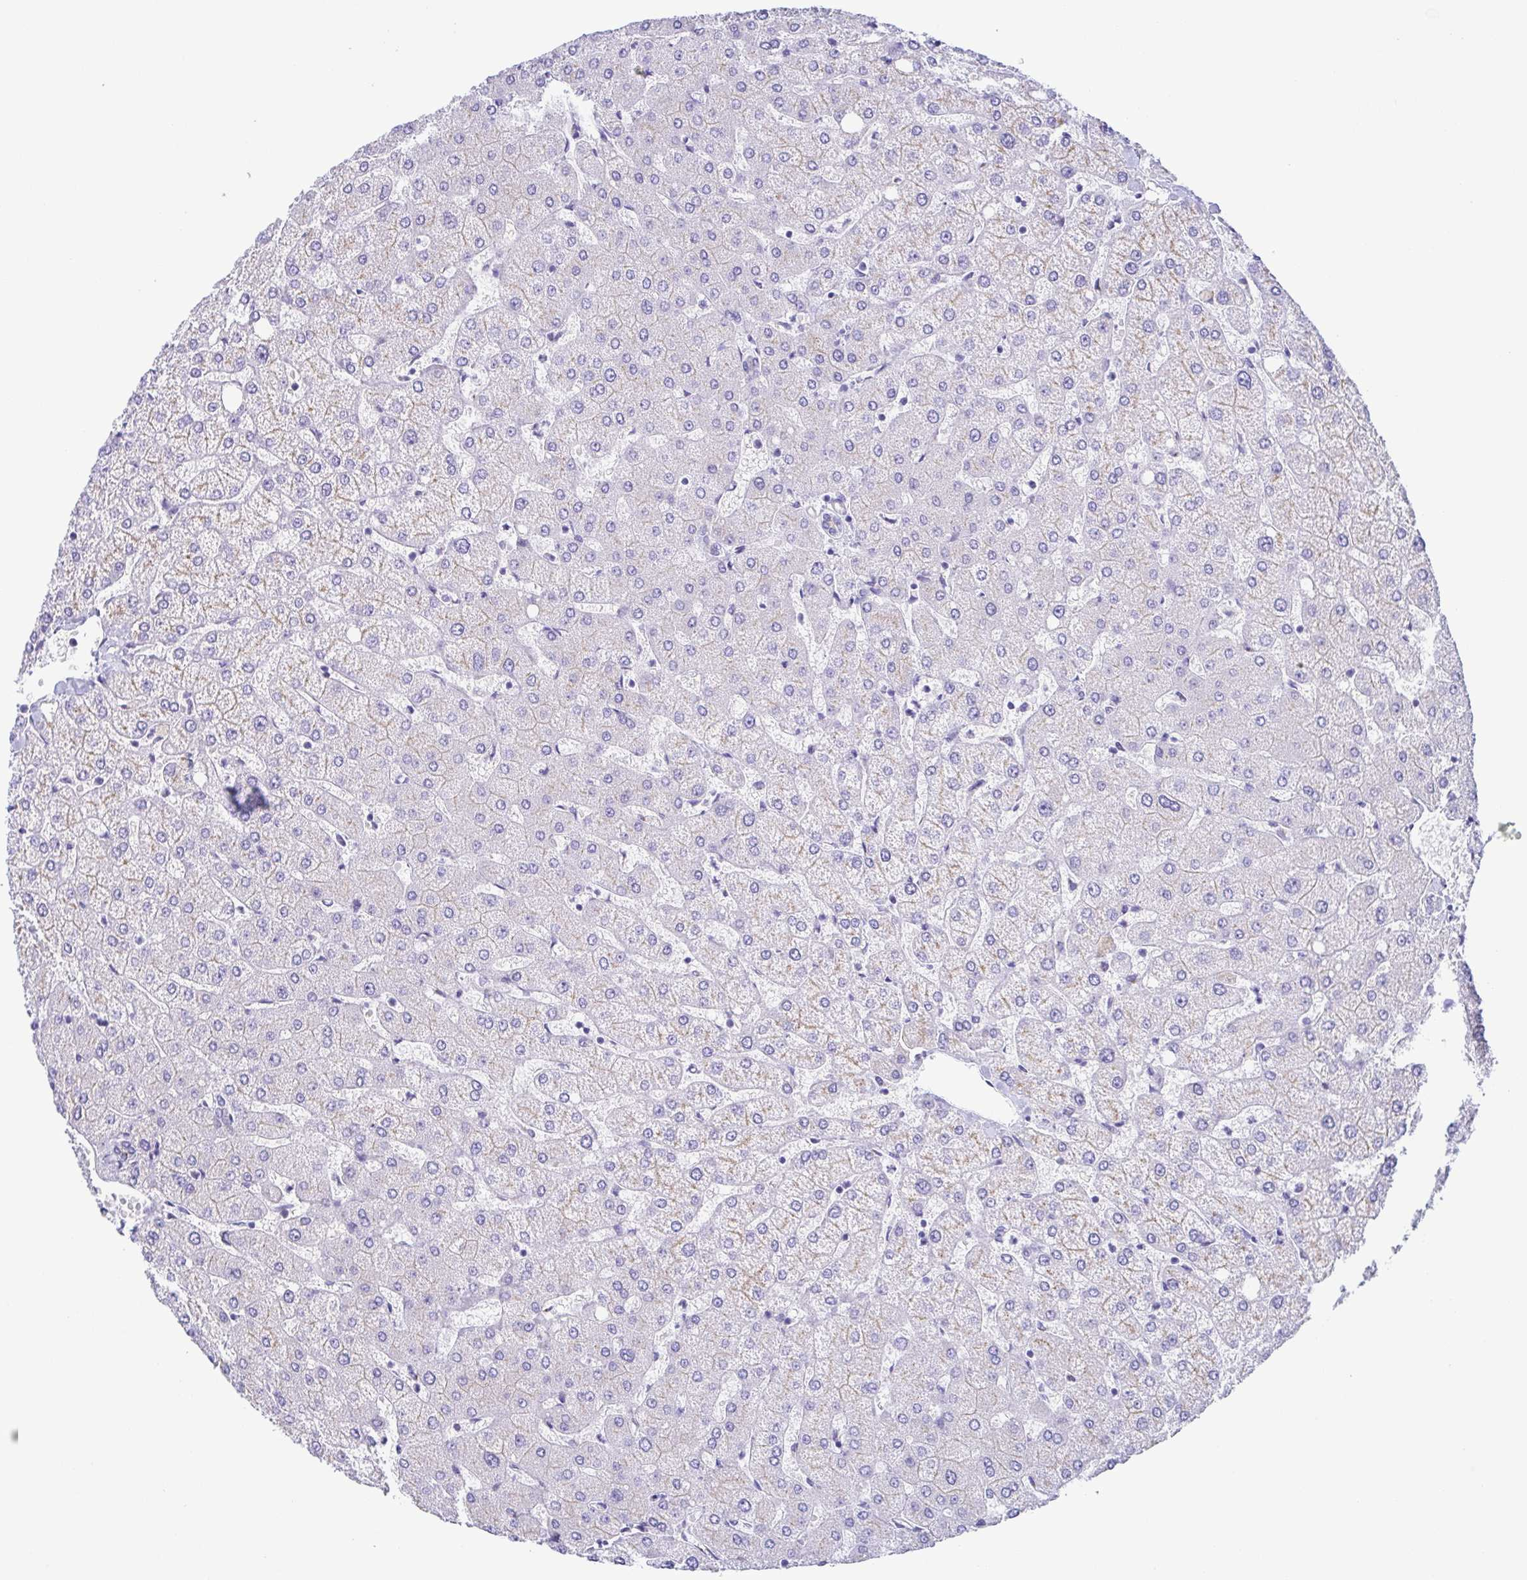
{"staining": {"intensity": "weak", "quantity": "<25%", "location": "cytoplasmic/membranous"}, "tissue": "liver", "cell_type": "Cholangiocytes", "image_type": "normal", "snomed": [{"axis": "morphology", "description": "Normal tissue, NOS"}, {"axis": "topography", "description": "Liver"}], "caption": "Human liver stained for a protein using IHC displays no positivity in cholangiocytes.", "gene": "SULT1B1", "patient": {"sex": "female", "age": 54}}